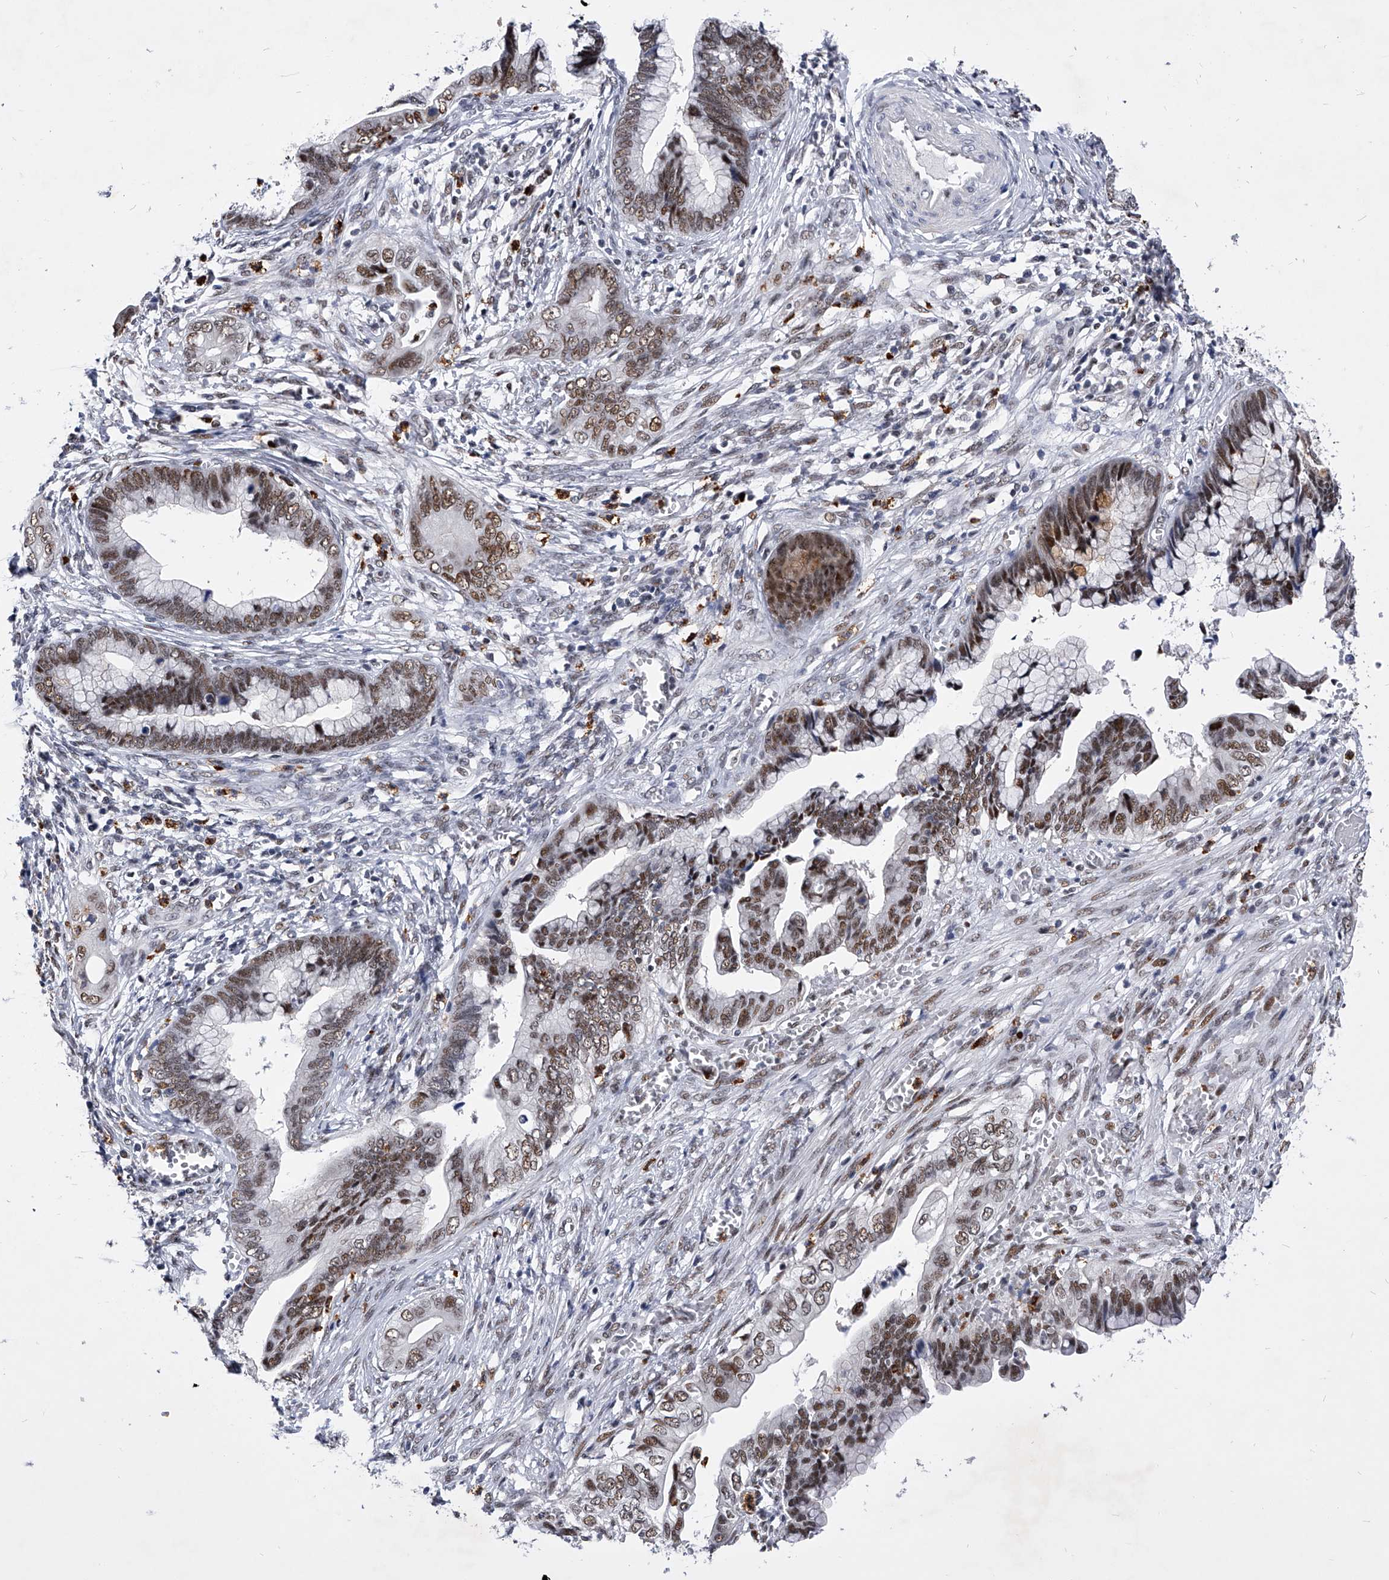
{"staining": {"intensity": "moderate", "quantity": ">75%", "location": "nuclear"}, "tissue": "cervical cancer", "cell_type": "Tumor cells", "image_type": "cancer", "snomed": [{"axis": "morphology", "description": "Adenocarcinoma, NOS"}, {"axis": "topography", "description": "Cervix"}], "caption": "A photomicrograph of human adenocarcinoma (cervical) stained for a protein demonstrates moderate nuclear brown staining in tumor cells.", "gene": "TESK2", "patient": {"sex": "female", "age": 44}}